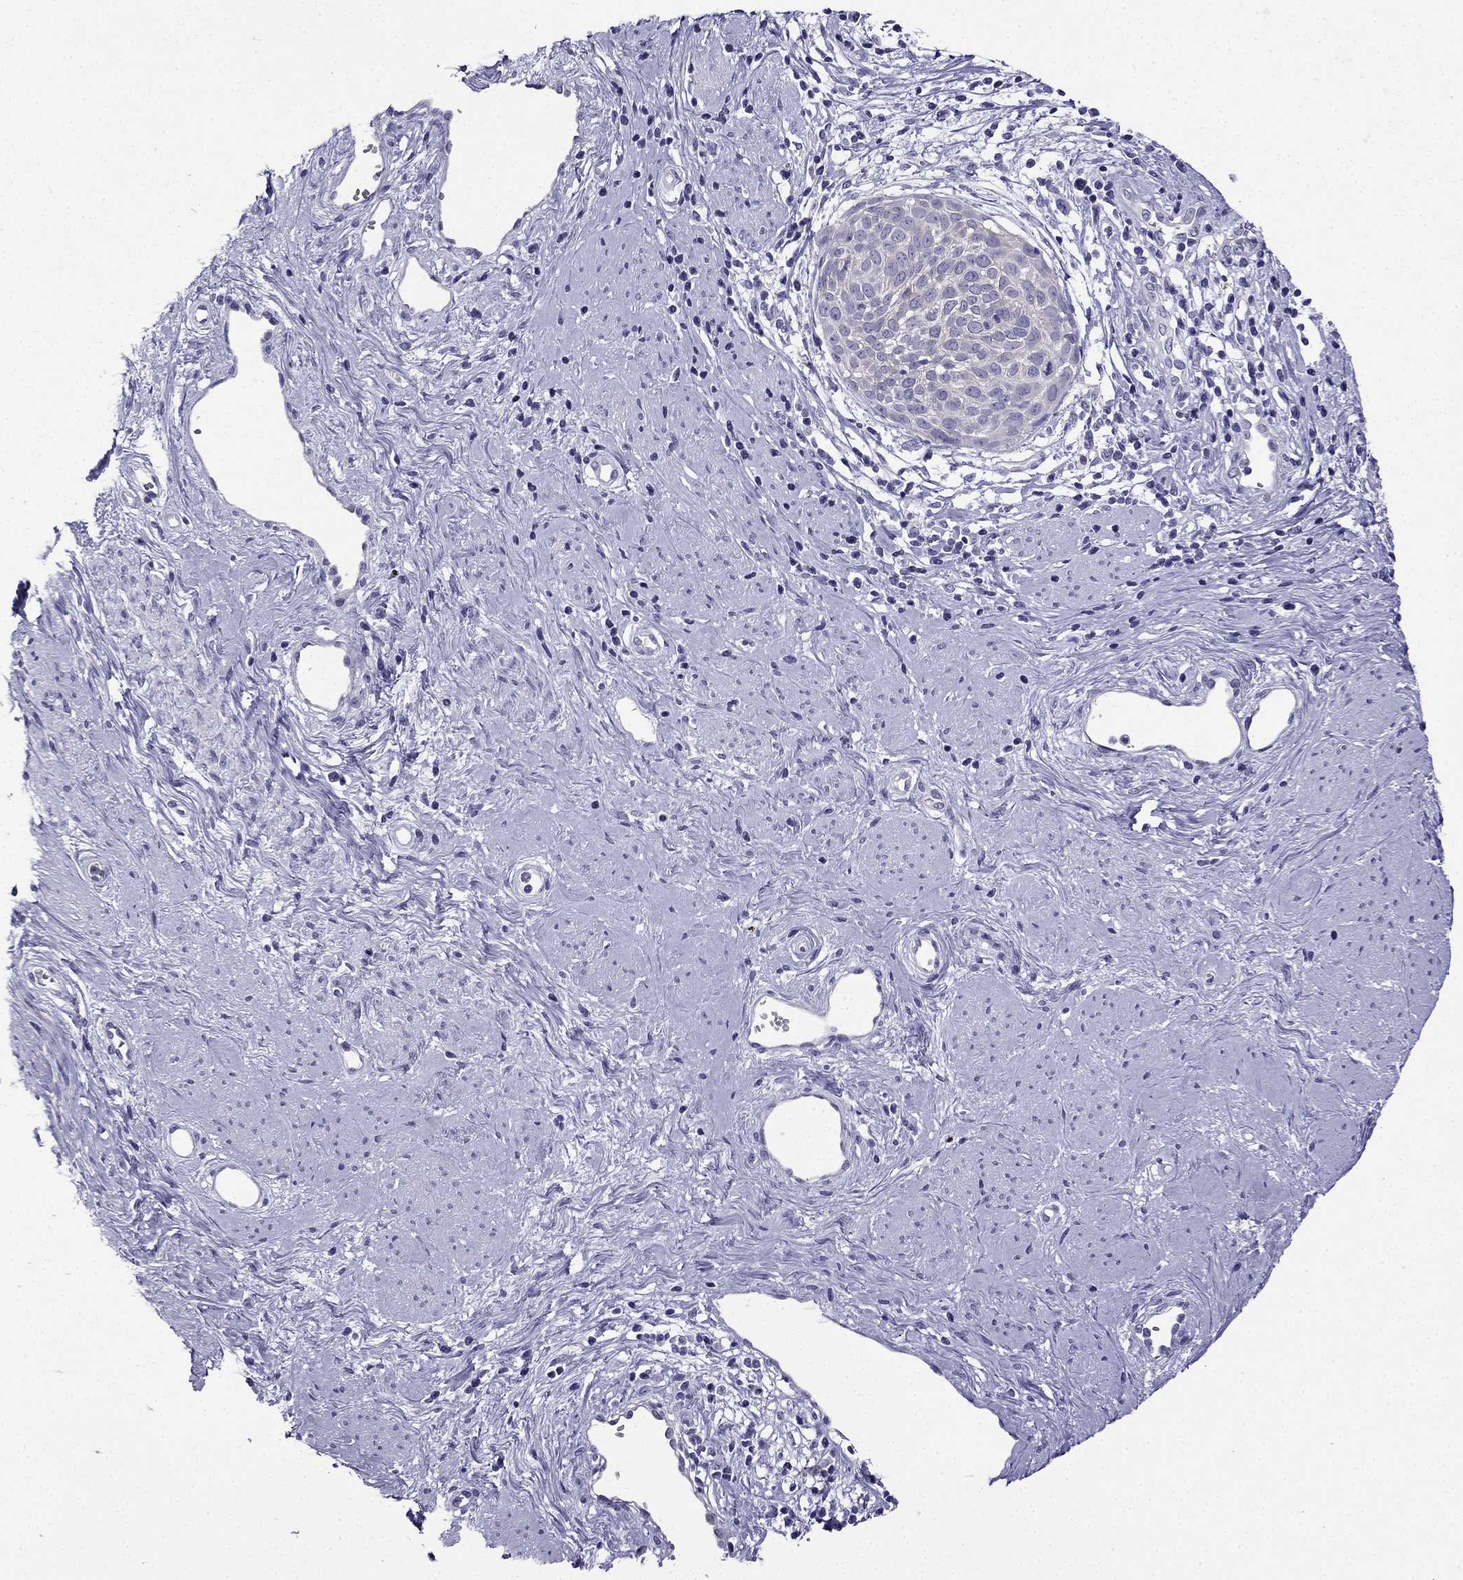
{"staining": {"intensity": "negative", "quantity": "none", "location": "none"}, "tissue": "cervical cancer", "cell_type": "Tumor cells", "image_type": "cancer", "snomed": [{"axis": "morphology", "description": "Squamous cell carcinoma, NOS"}, {"axis": "topography", "description": "Cervix"}], "caption": "An image of human cervical cancer (squamous cell carcinoma) is negative for staining in tumor cells. The staining is performed using DAB brown chromogen with nuclei counter-stained in using hematoxylin.", "gene": "KCNJ10", "patient": {"sex": "female", "age": 39}}